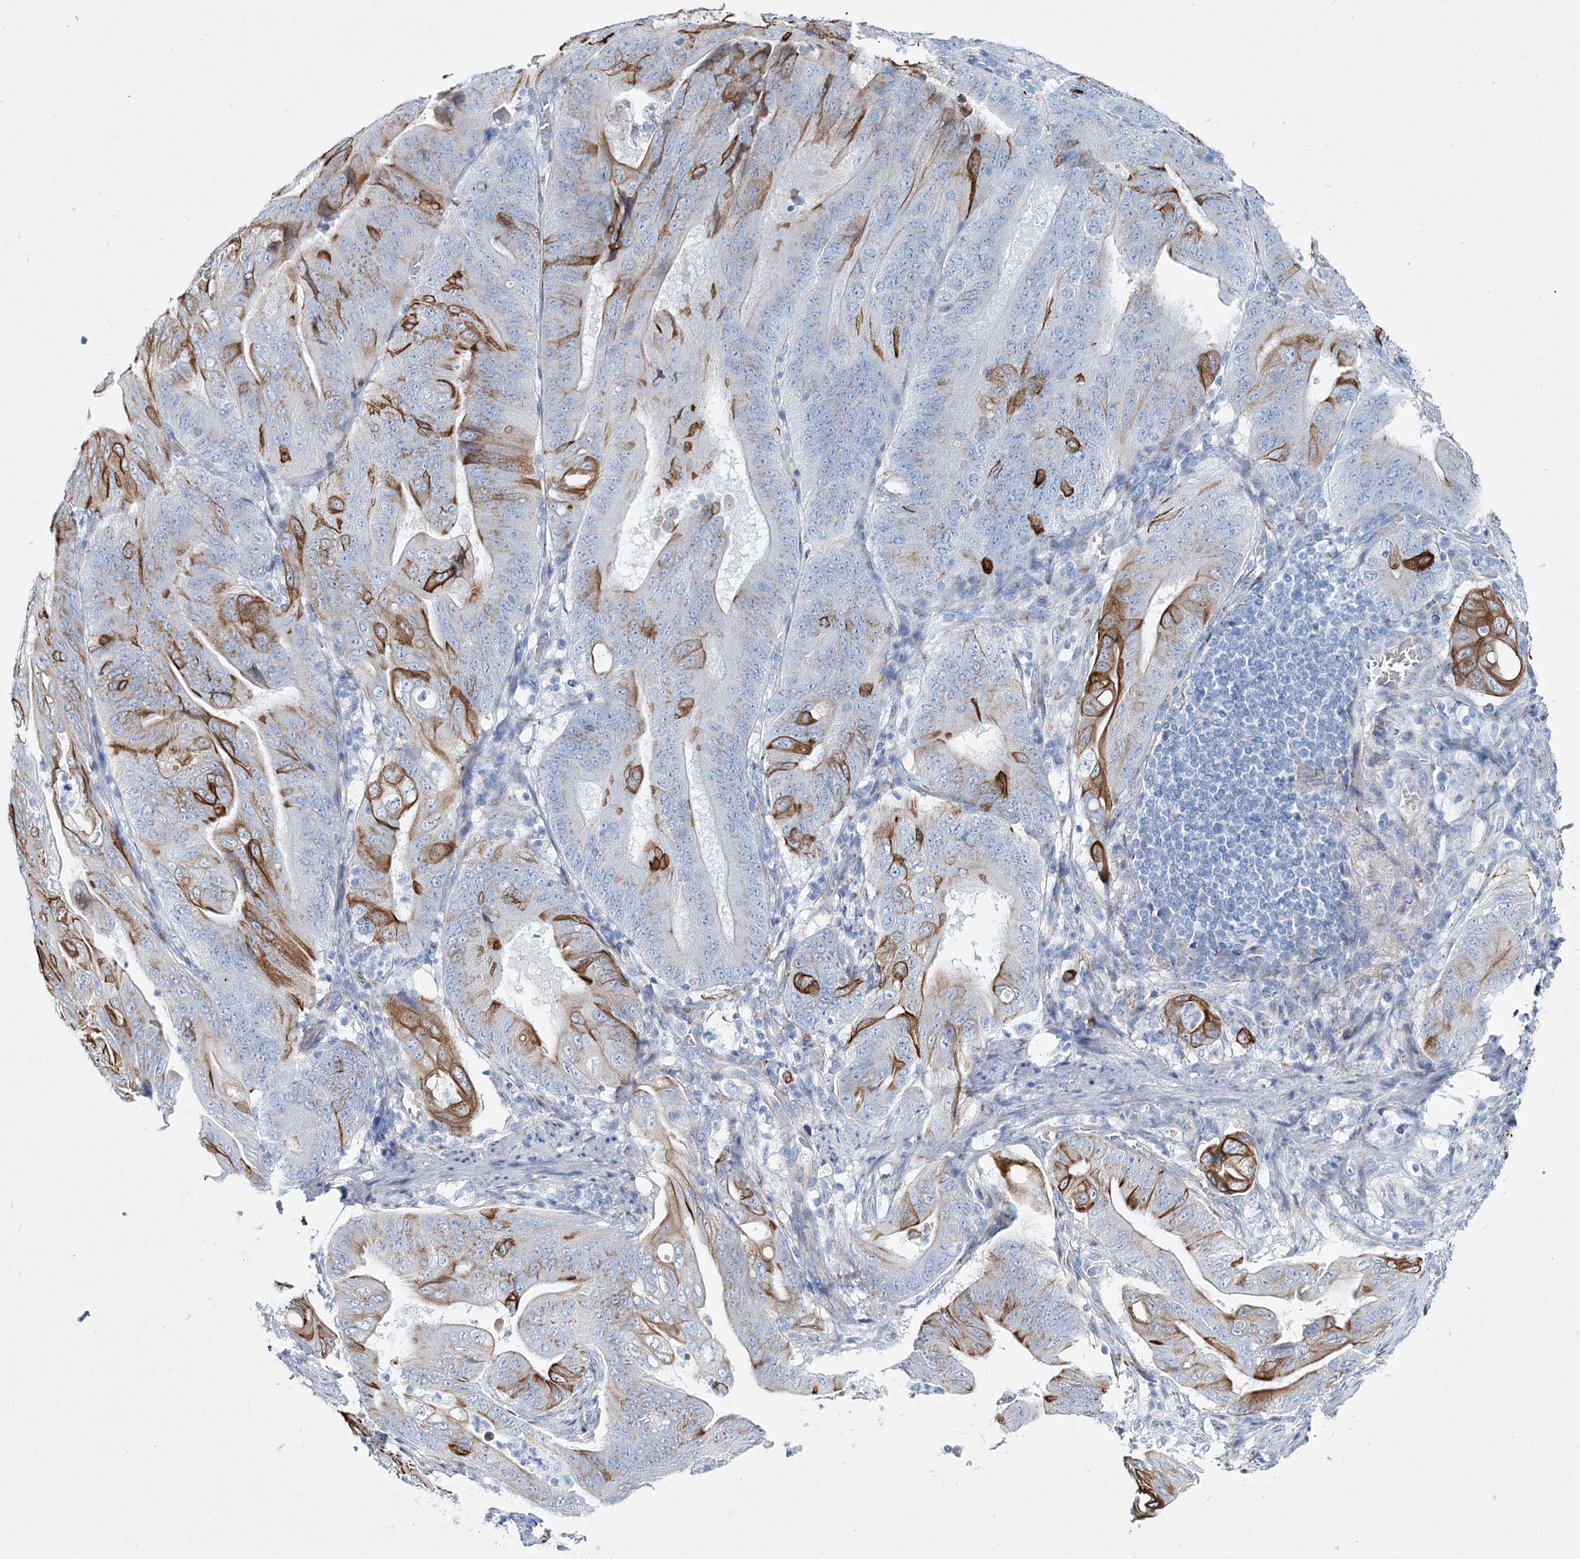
{"staining": {"intensity": "moderate", "quantity": "25%-75%", "location": "cytoplasmic/membranous"}, "tissue": "stomach cancer", "cell_type": "Tumor cells", "image_type": "cancer", "snomed": [{"axis": "morphology", "description": "Adenocarcinoma, NOS"}, {"axis": "topography", "description": "Stomach"}], "caption": "Adenocarcinoma (stomach) stained for a protein (brown) reveals moderate cytoplasmic/membranous positive expression in about 25%-75% of tumor cells.", "gene": "ADGRL1", "patient": {"sex": "female", "age": 73}}